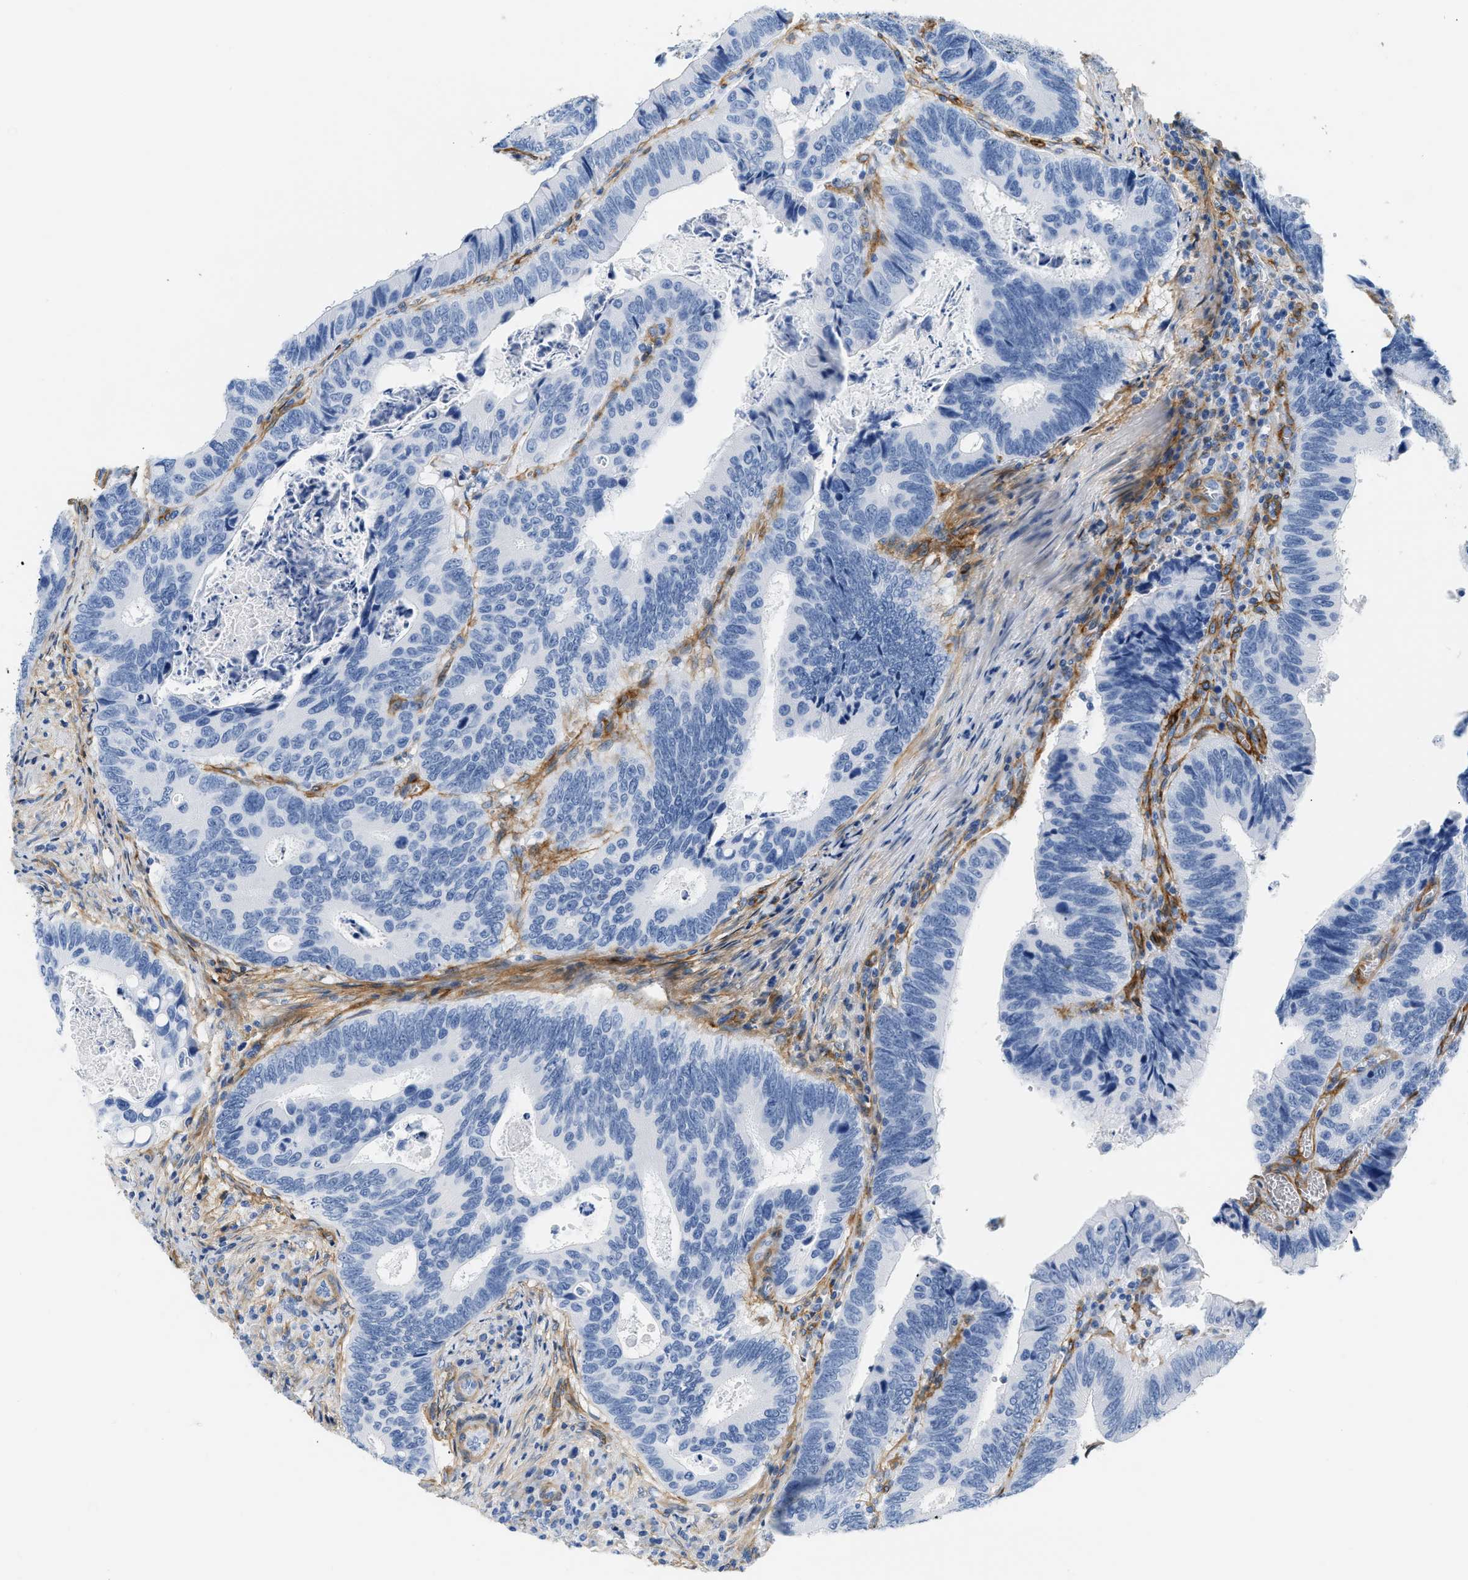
{"staining": {"intensity": "negative", "quantity": "none", "location": "none"}, "tissue": "colorectal cancer", "cell_type": "Tumor cells", "image_type": "cancer", "snomed": [{"axis": "morphology", "description": "Inflammation, NOS"}, {"axis": "morphology", "description": "Adenocarcinoma, NOS"}, {"axis": "topography", "description": "Colon"}], "caption": "The IHC image has no significant staining in tumor cells of adenocarcinoma (colorectal) tissue.", "gene": "PDGFRB", "patient": {"sex": "male", "age": 72}}